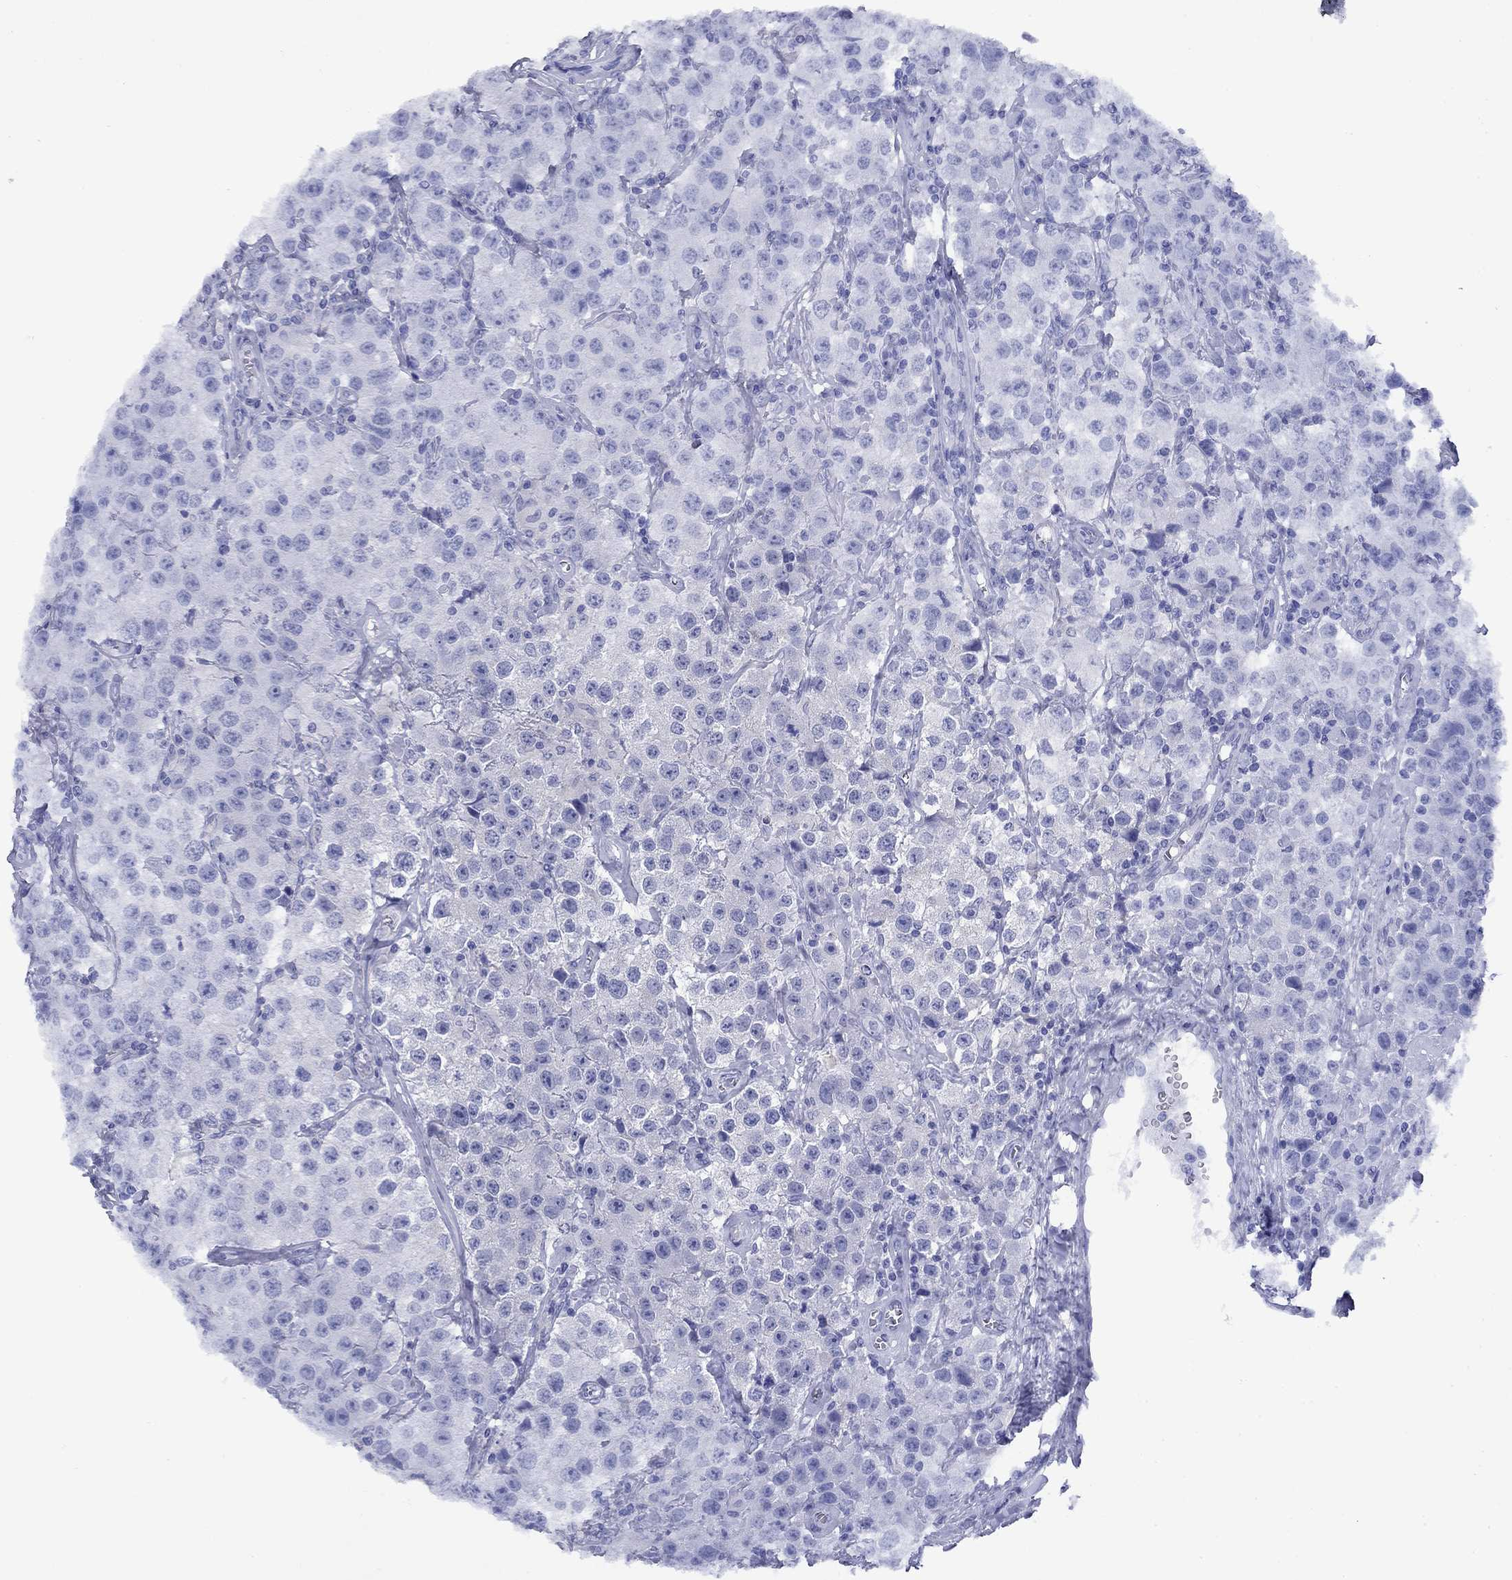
{"staining": {"intensity": "negative", "quantity": "none", "location": "none"}, "tissue": "testis cancer", "cell_type": "Tumor cells", "image_type": "cancer", "snomed": [{"axis": "morphology", "description": "Seminoma, NOS"}, {"axis": "topography", "description": "Testis"}], "caption": "Seminoma (testis) stained for a protein using IHC exhibits no expression tumor cells.", "gene": "GIP", "patient": {"sex": "male", "age": 52}}